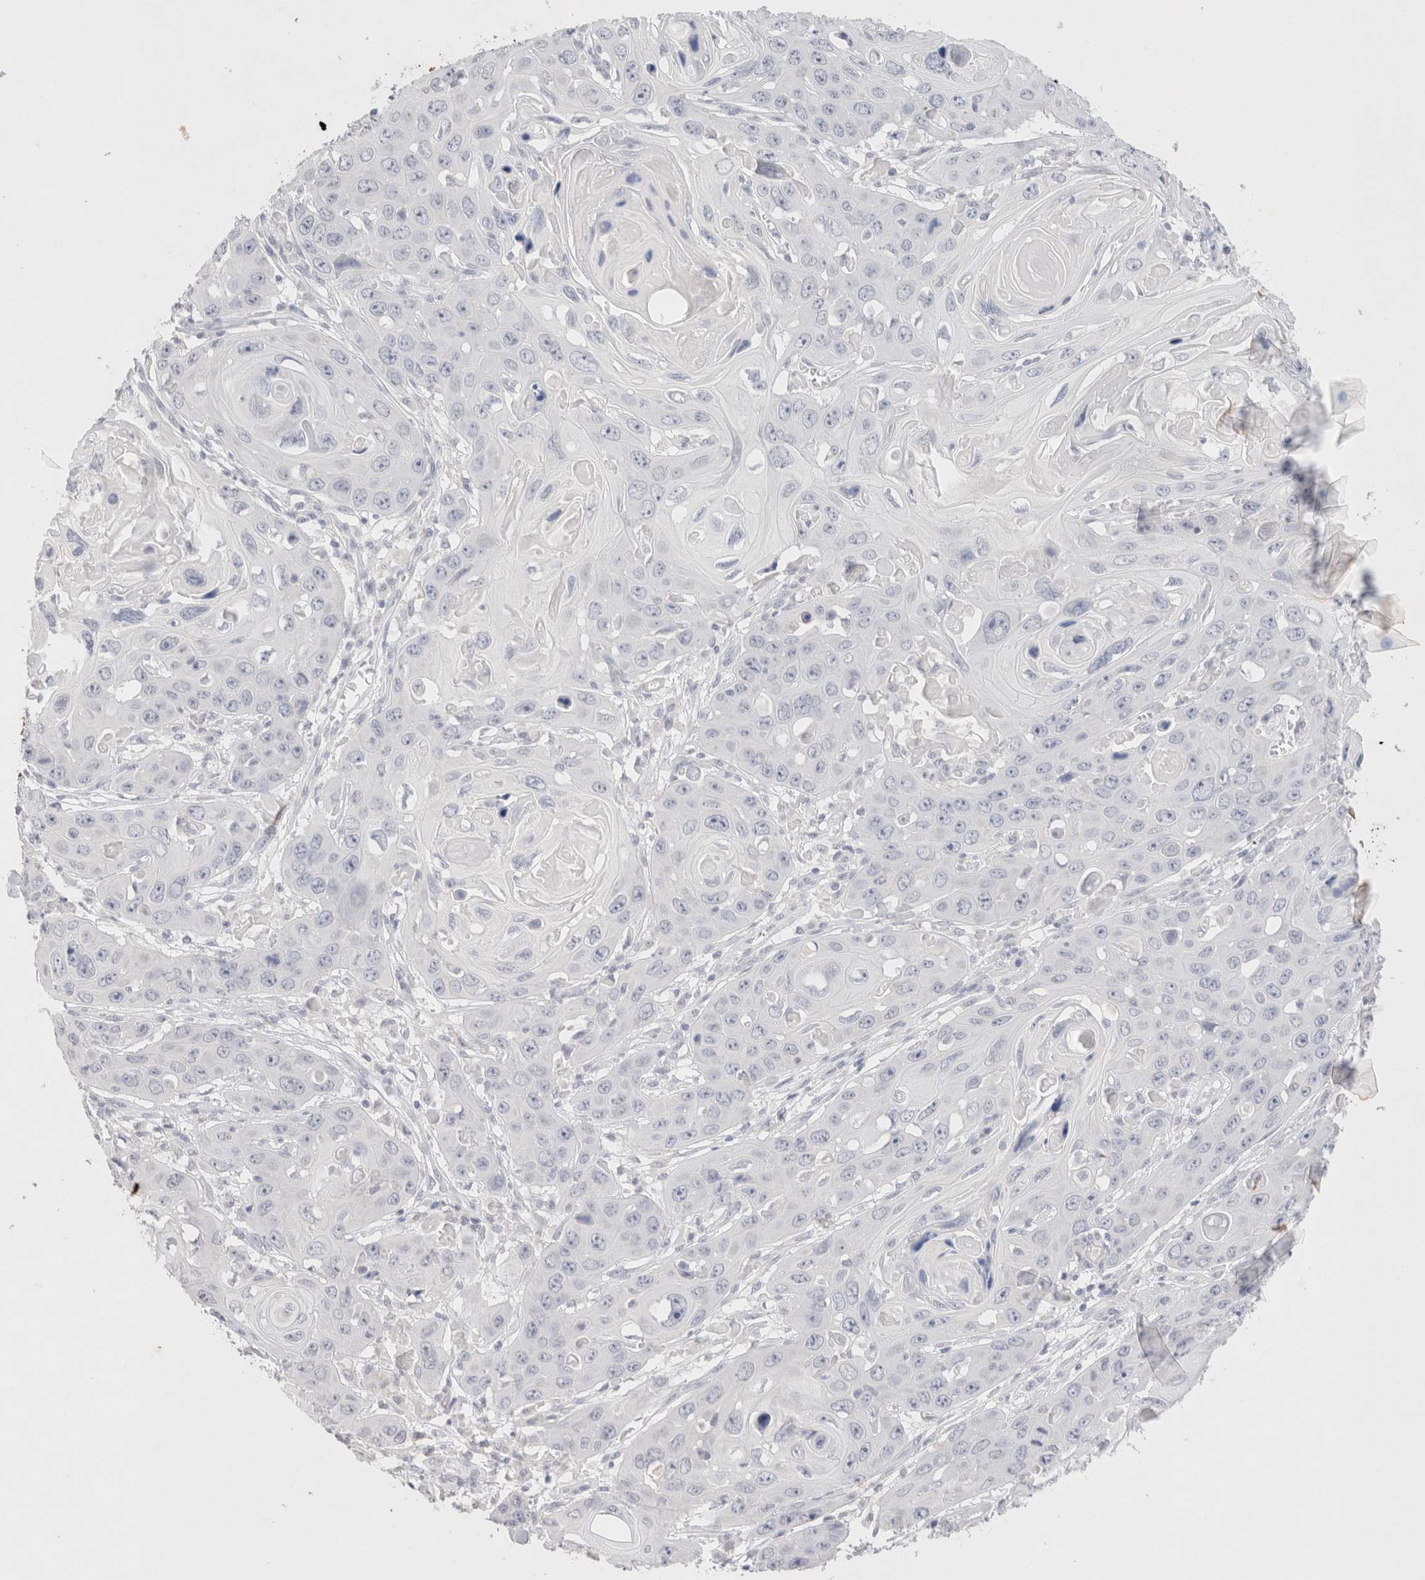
{"staining": {"intensity": "negative", "quantity": "none", "location": "none"}, "tissue": "skin cancer", "cell_type": "Tumor cells", "image_type": "cancer", "snomed": [{"axis": "morphology", "description": "Squamous cell carcinoma, NOS"}, {"axis": "topography", "description": "Skin"}], "caption": "Immunohistochemistry histopathology image of neoplastic tissue: human squamous cell carcinoma (skin) stained with DAB (3,3'-diaminobenzidine) demonstrates no significant protein expression in tumor cells.", "gene": "EPCAM", "patient": {"sex": "male", "age": 55}}